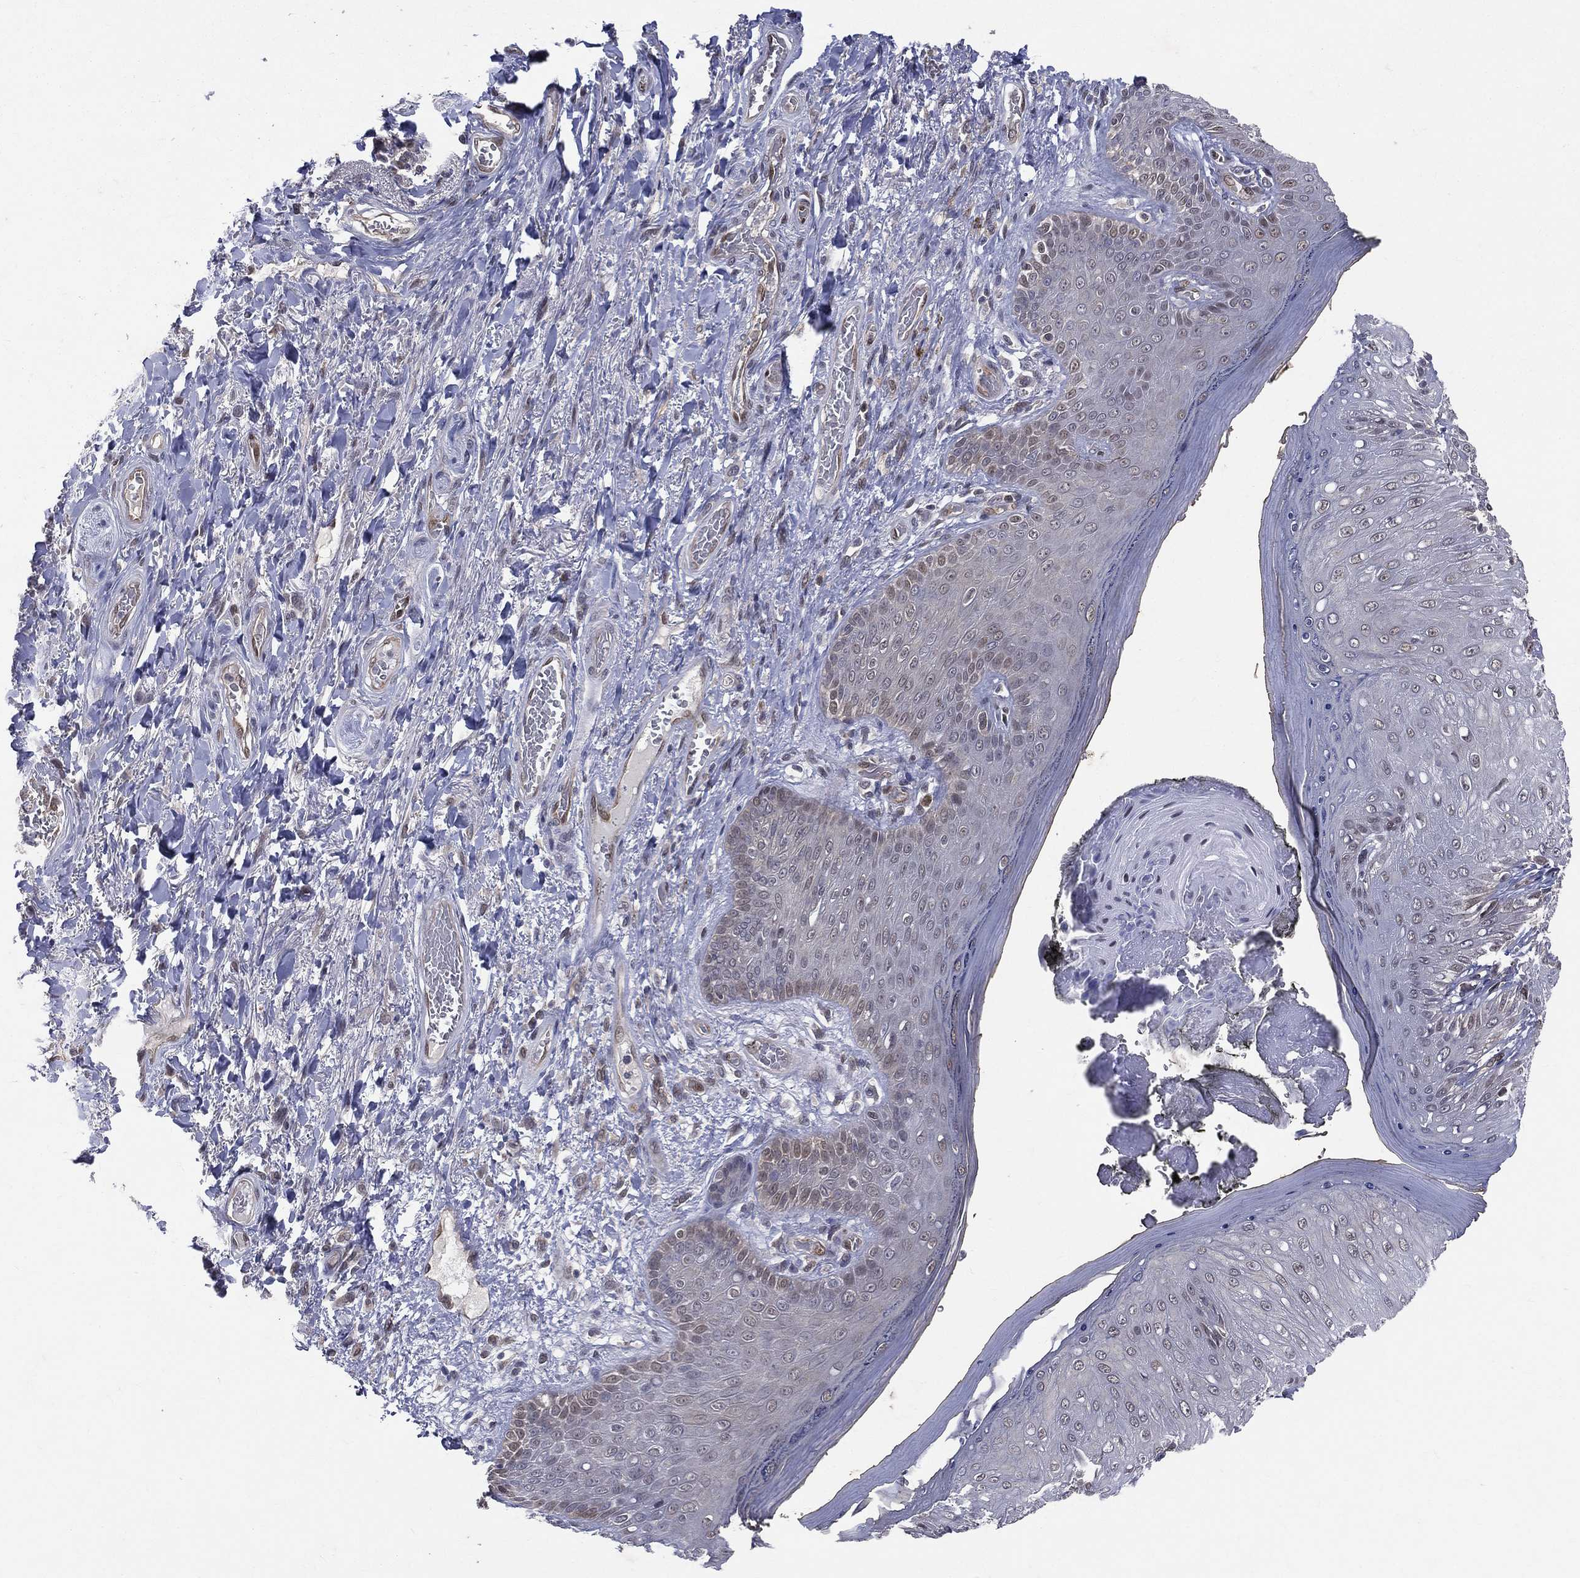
{"staining": {"intensity": "moderate", "quantity": "<25%", "location": "nuclear"}, "tissue": "skin", "cell_type": "Epidermal cells", "image_type": "normal", "snomed": [{"axis": "morphology", "description": "Normal tissue, NOS"}, {"axis": "morphology", "description": "Adenocarcinoma, NOS"}, {"axis": "topography", "description": "Rectum"}, {"axis": "topography", "description": "Anal"}], "caption": "IHC image of unremarkable skin: skin stained using immunohistochemistry (IHC) exhibits low levels of moderate protein expression localized specifically in the nuclear of epidermal cells, appearing as a nuclear brown color.", "gene": "GMPR2", "patient": {"sex": "female", "age": 68}}